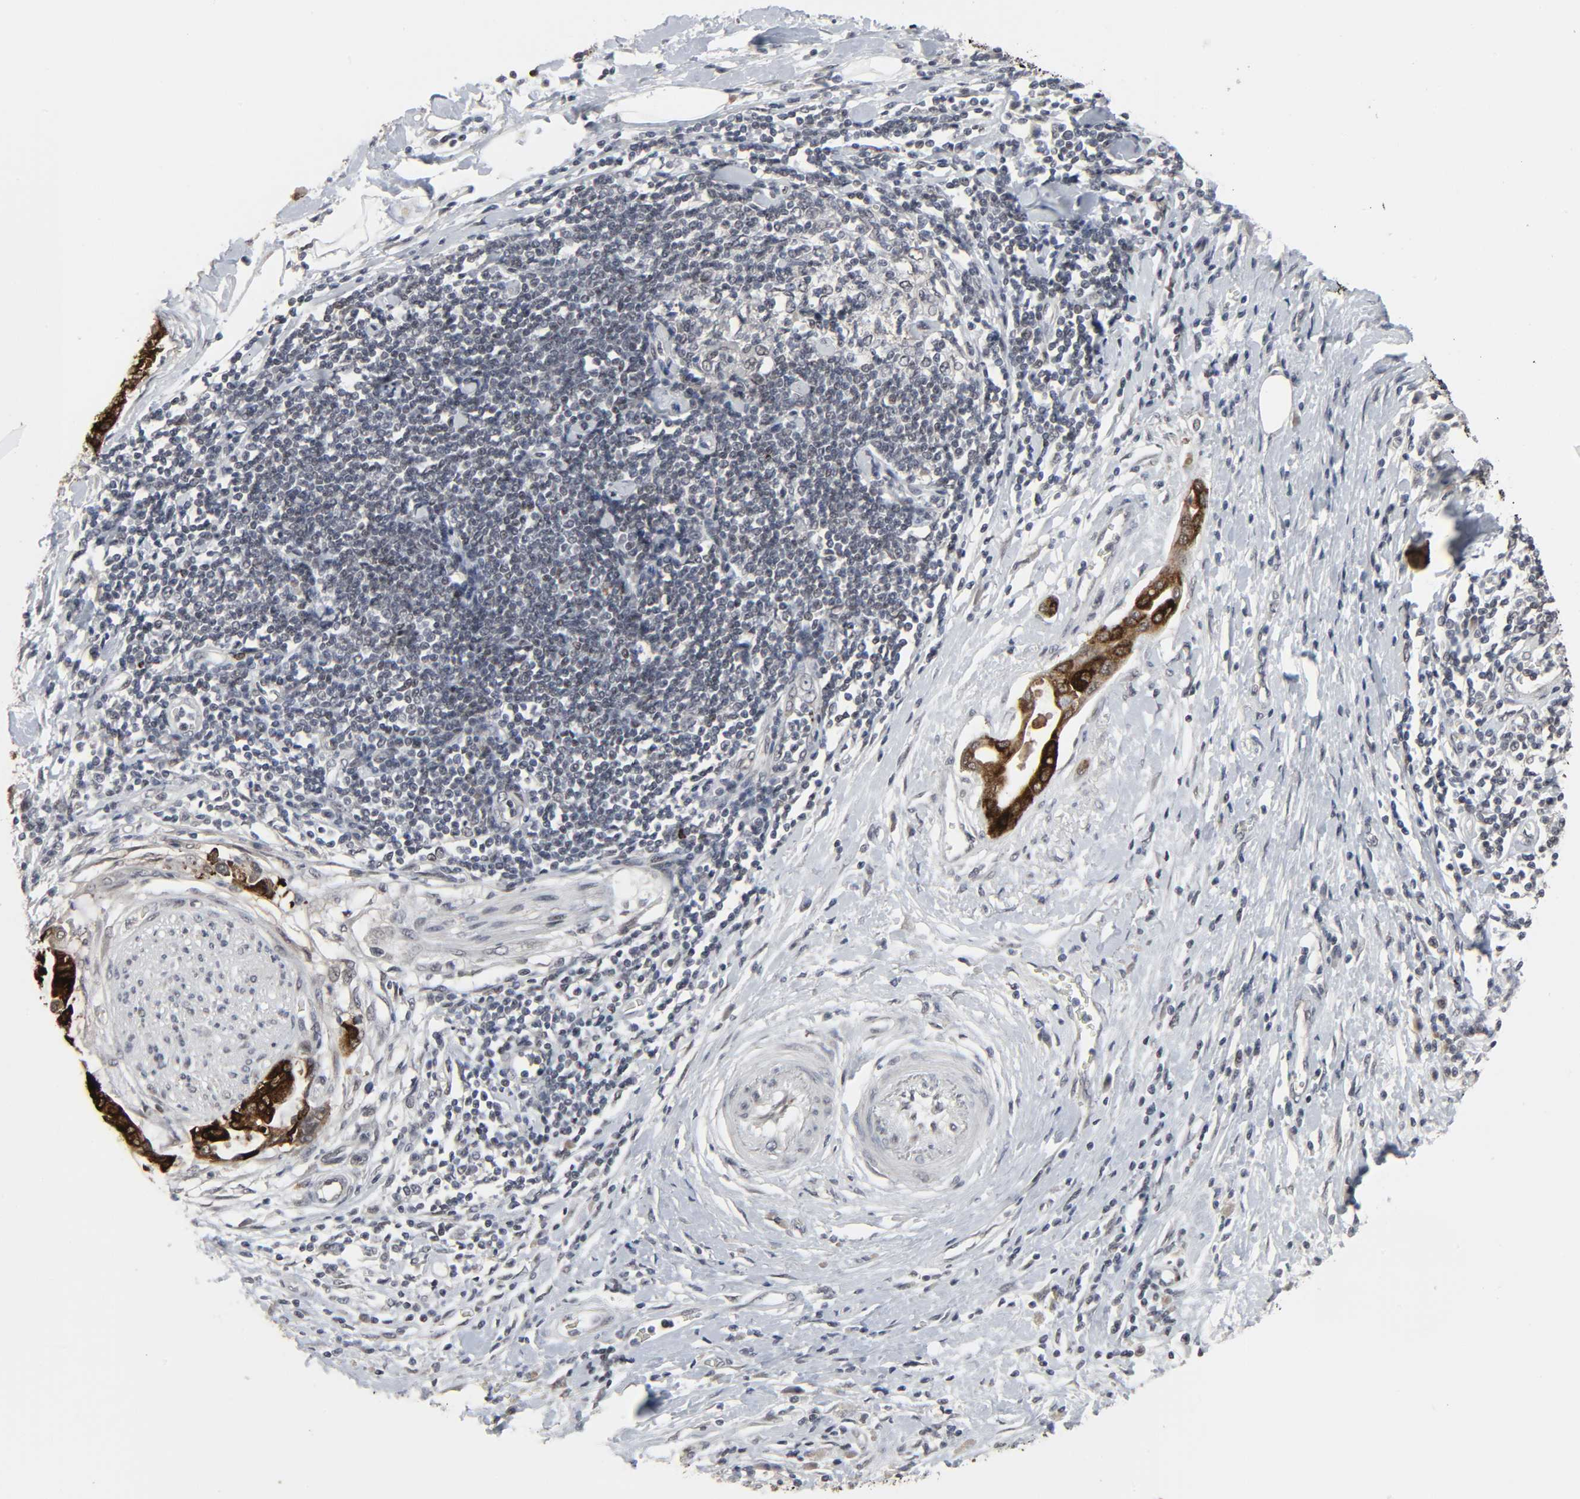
{"staining": {"intensity": "strong", "quantity": ">75%", "location": "cytoplasmic/membranous"}, "tissue": "pancreatic cancer", "cell_type": "Tumor cells", "image_type": "cancer", "snomed": [{"axis": "morphology", "description": "Adenocarcinoma, NOS"}, {"axis": "morphology", "description": "Adenocarcinoma, metastatic, NOS"}, {"axis": "topography", "description": "Lymph node"}, {"axis": "topography", "description": "Pancreas"}, {"axis": "topography", "description": "Duodenum"}], "caption": "Pancreatic metastatic adenocarcinoma was stained to show a protein in brown. There is high levels of strong cytoplasmic/membranous expression in about >75% of tumor cells.", "gene": "MUC1", "patient": {"sex": "female", "age": 64}}